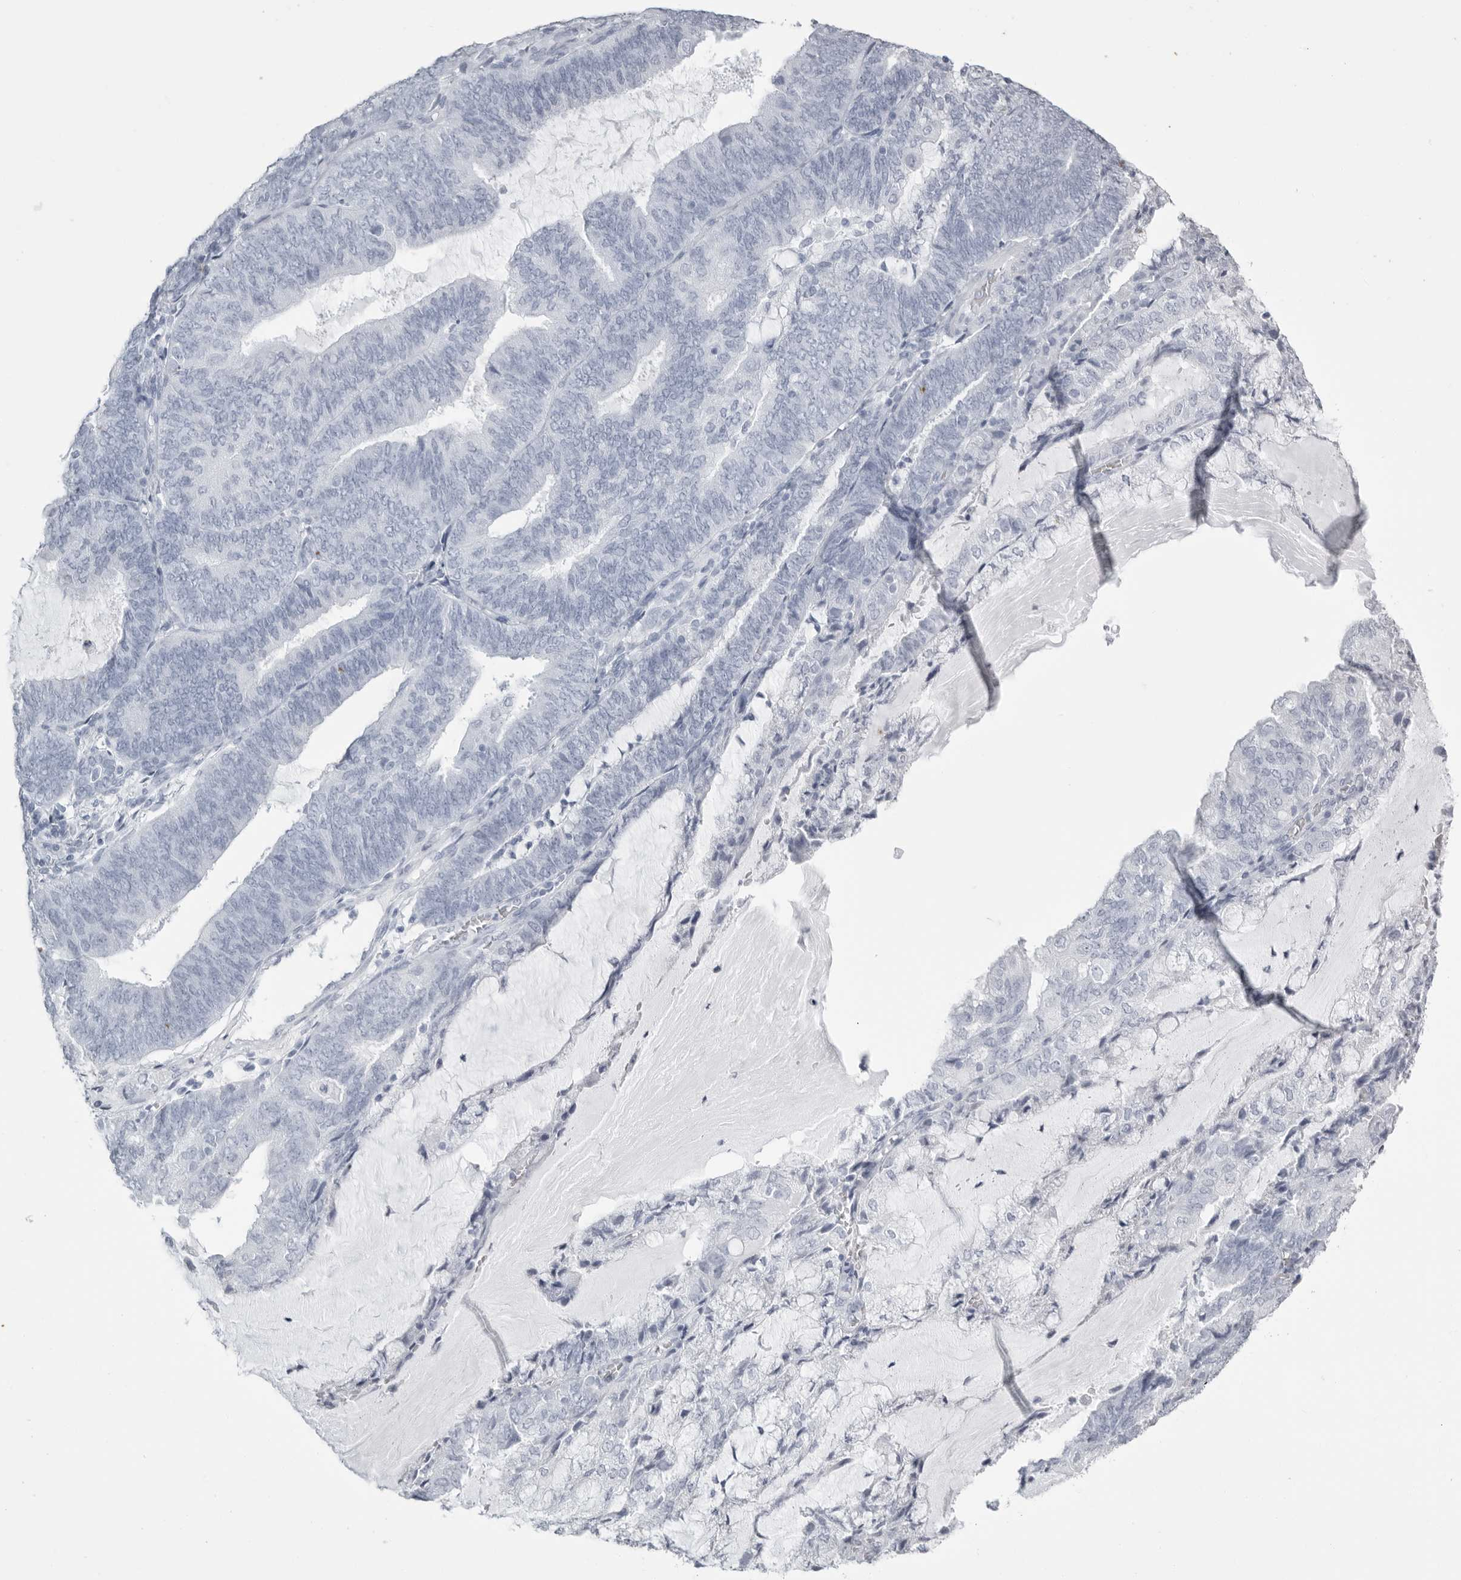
{"staining": {"intensity": "negative", "quantity": "none", "location": "none"}, "tissue": "endometrial cancer", "cell_type": "Tumor cells", "image_type": "cancer", "snomed": [{"axis": "morphology", "description": "Adenocarcinoma, NOS"}, {"axis": "topography", "description": "Endometrium"}], "caption": "A high-resolution image shows IHC staining of endometrial adenocarcinoma, which exhibits no significant positivity in tumor cells.", "gene": "KLK9", "patient": {"sex": "female", "age": 81}}